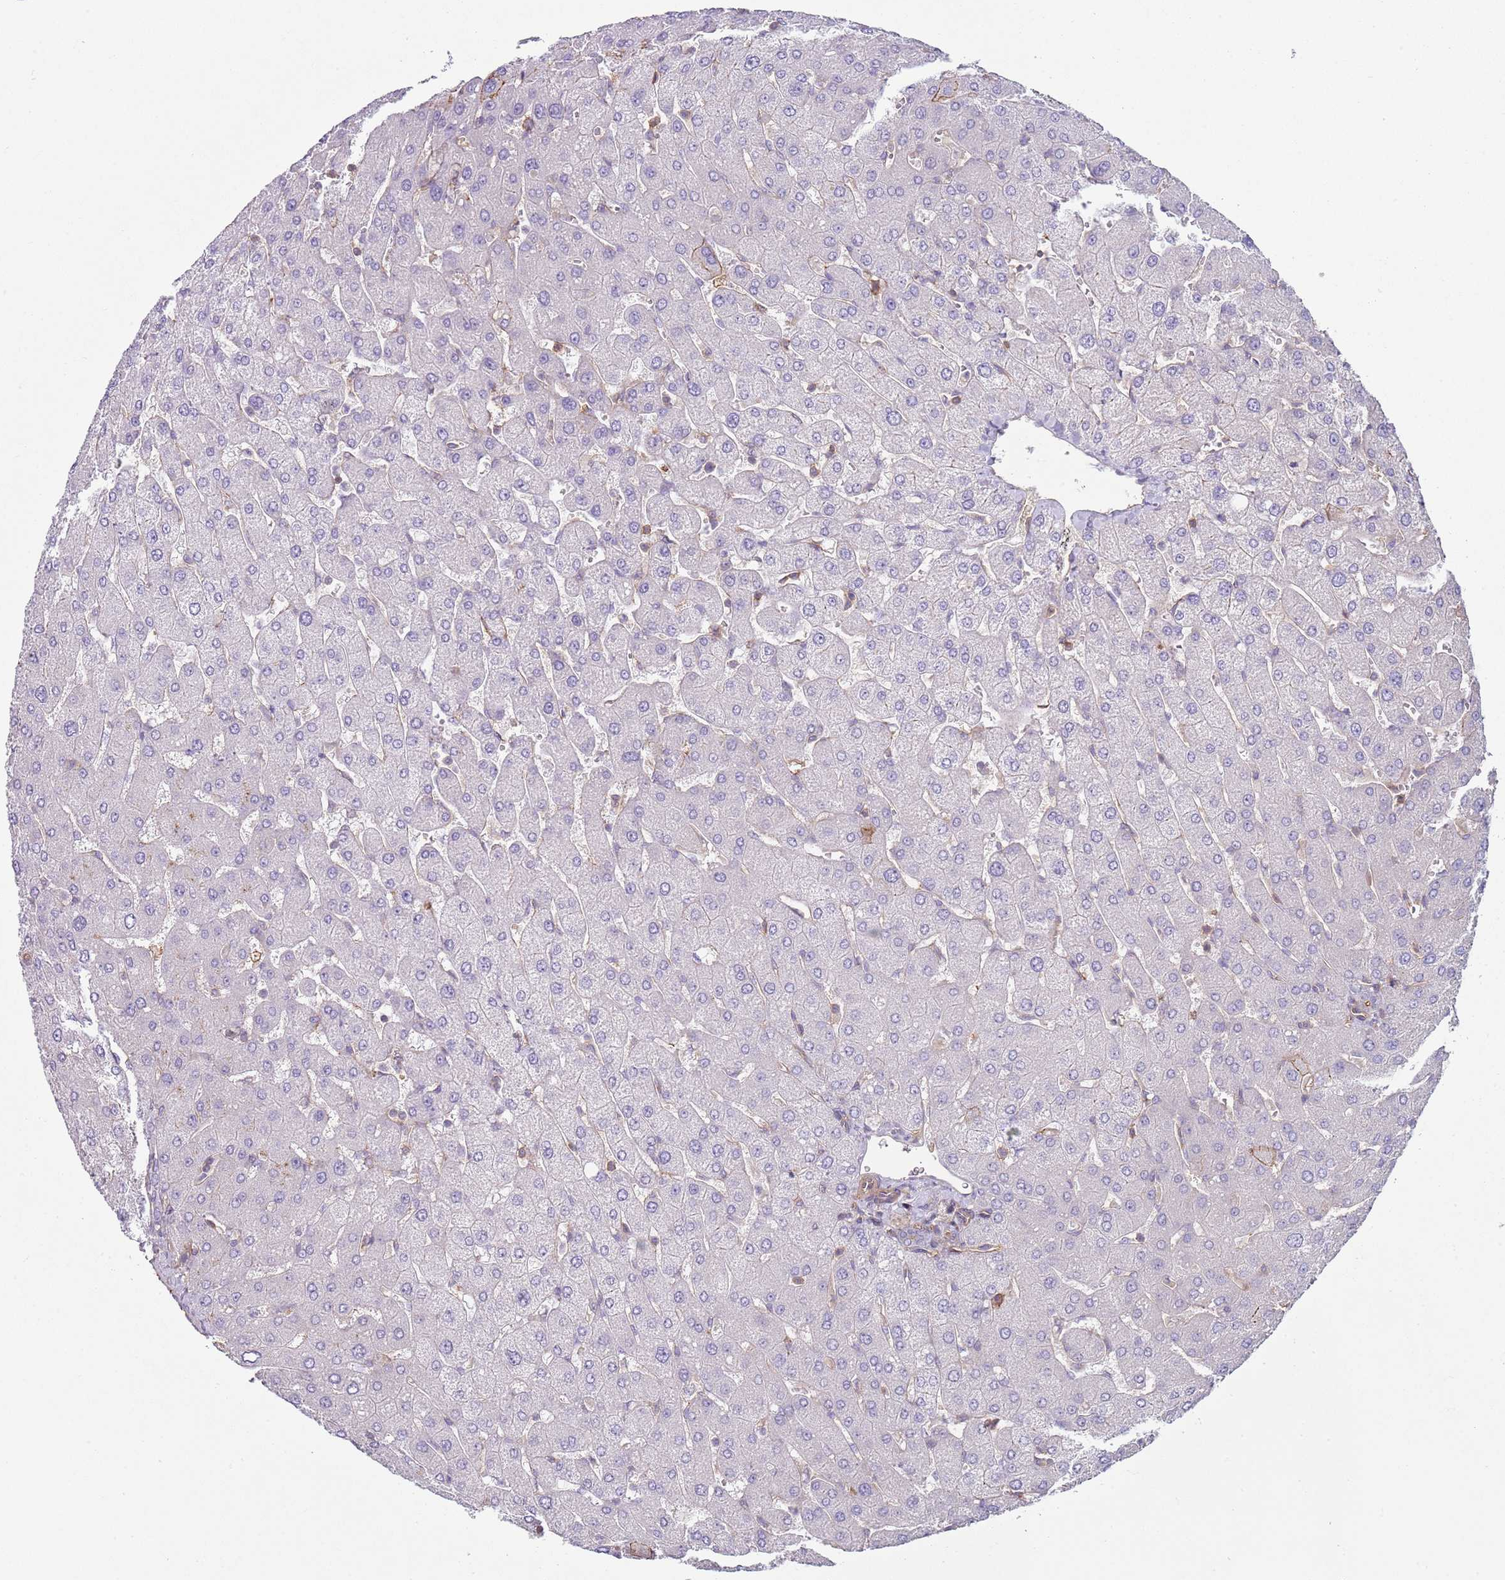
{"staining": {"intensity": "negative", "quantity": "none", "location": "none"}, "tissue": "liver", "cell_type": "Cholangiocytes", "image_type": "normal", "snomed": [{"axis": "morphology", "description": "Normal tissue, NOS"}, {"axis": "topography", "description": "Liver"}], "caption": "Photomicrograph shows no protein expression in cholangiocytes of normal liver.", "gene": "GNAI1", "patient": {"sex": "male", "age": 55}}